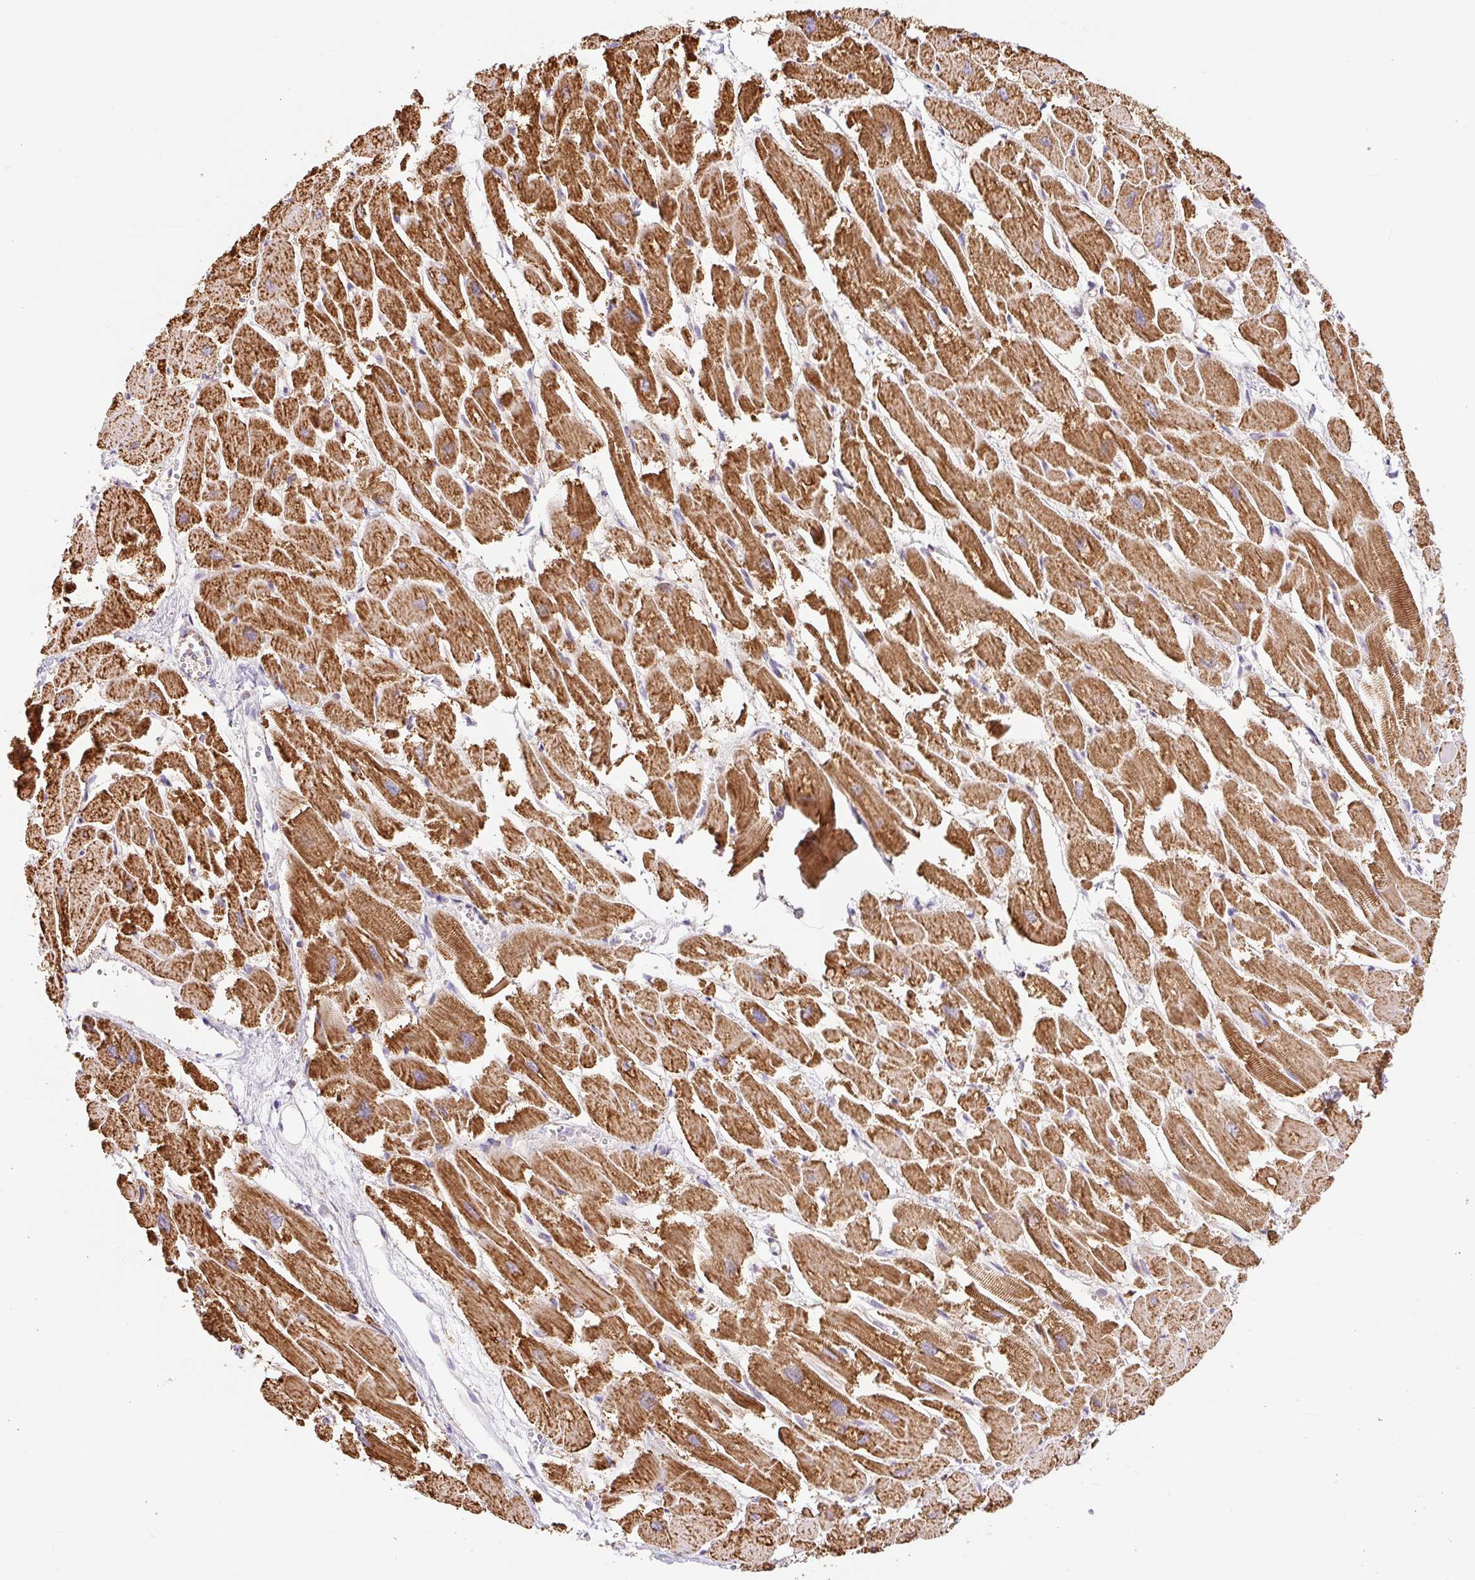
{"staining": {"intensity": "strong", "quantity": ">75%", "location": "cytoplasmic/membranous"}, "tissue": "heart muscle", "cell_type": "Cardiomyocytes", "image_type": "normal", "snomed": [{"axis": "morphology", "description": "Normal tissue, NOS"}, {"axis": "topography", "description": "Heart"}], "caption": "IHC staining of normal heart muscle, which exhibits high levels of strong cytoplasmic/membranous positivity in approximately >75% of cardiomyocytes indicating strong cytoplasmic/membranous protein staining. The staining was performed using DAB (3,3'-diaminobenzidine) (brown) for protein detection and nuclei were counterstained in hematoxylin (blue).", "gene": "DAAM2", "patient": {"sex": "male", "age": 54}}